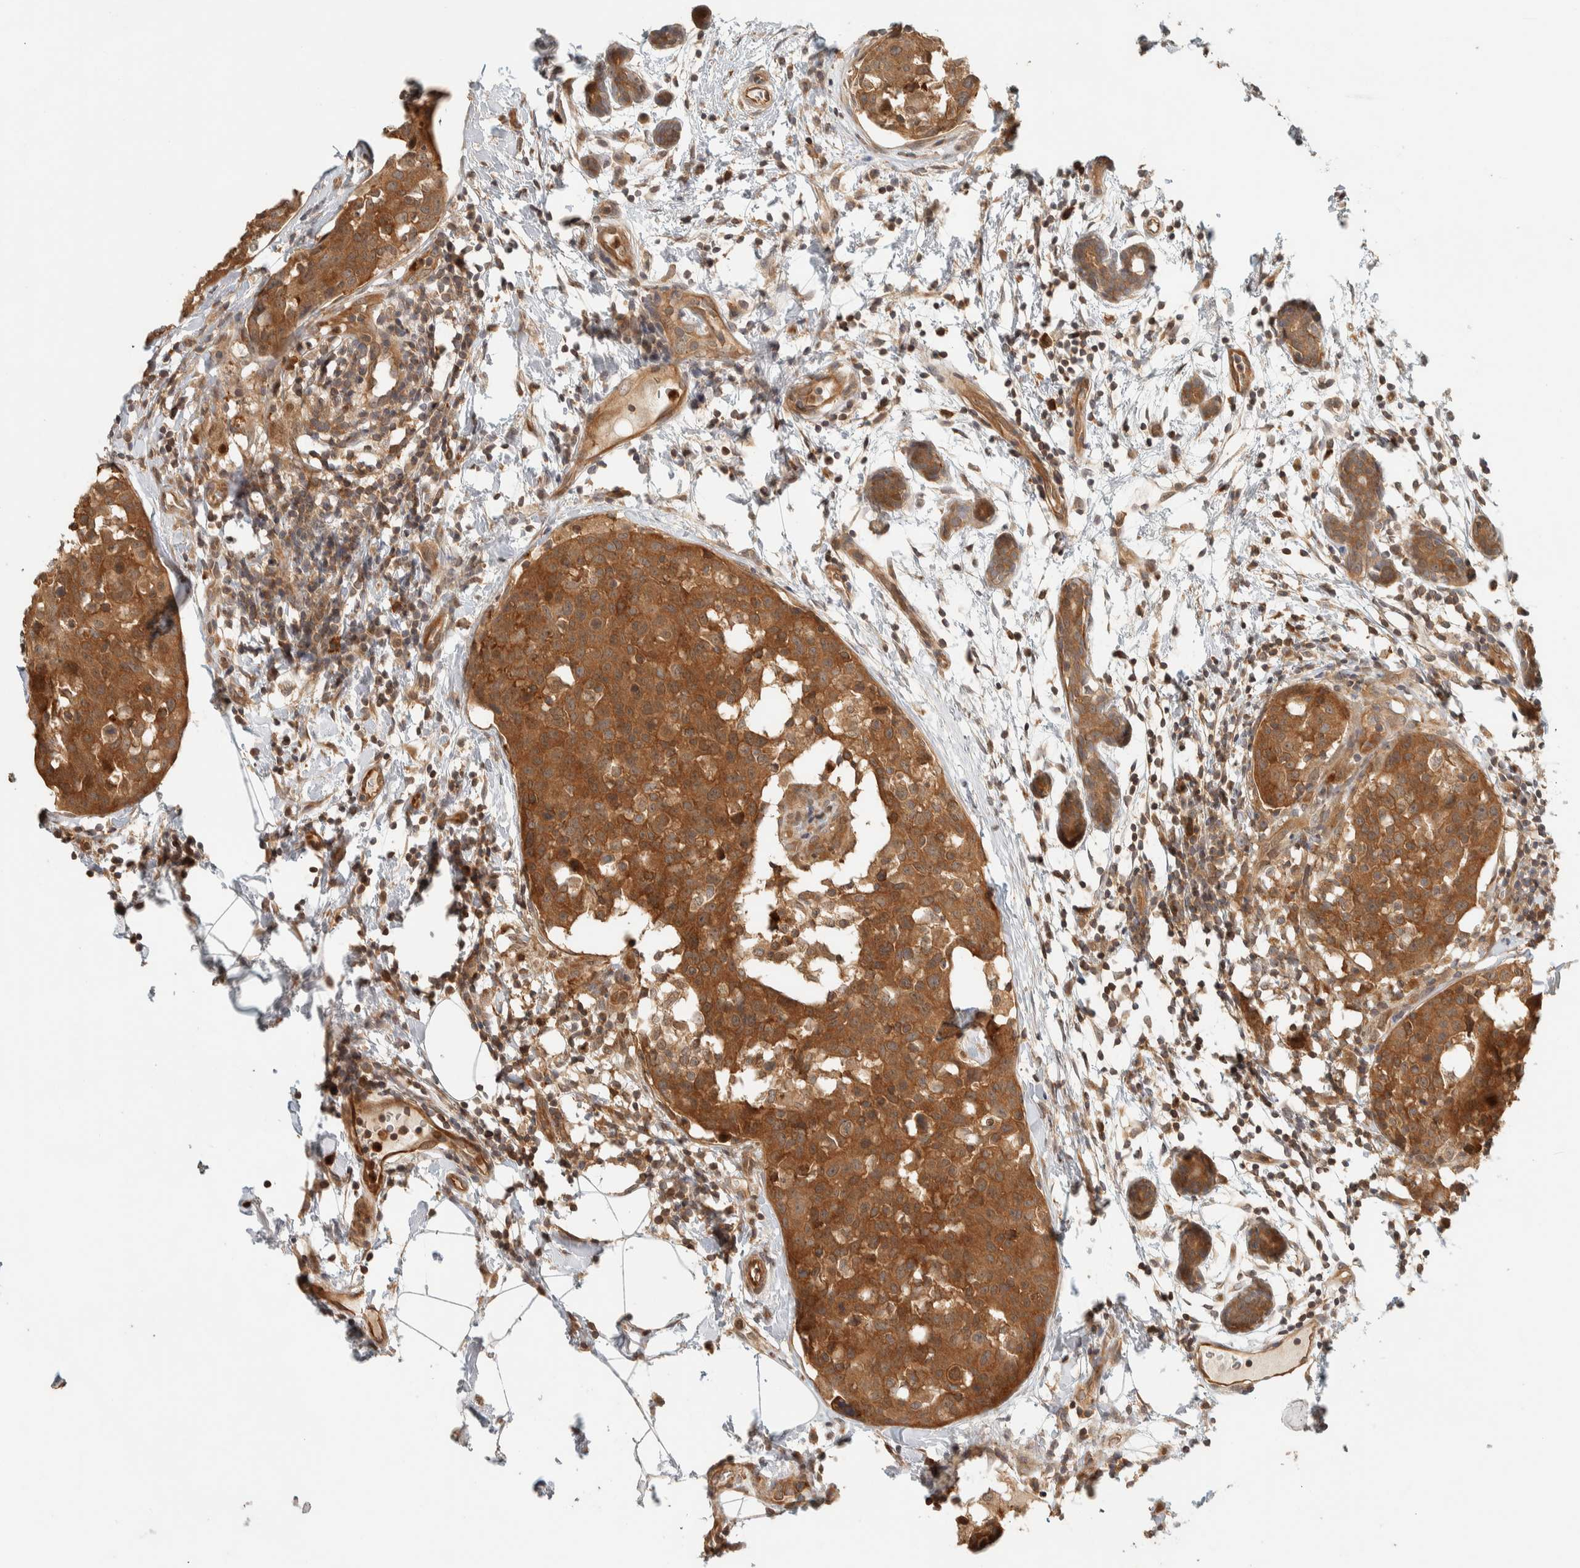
{"staining": {"intensity": "strong", "quantity": ">75%", "location": "cytoplasmic/membranous"}, "tissue": "breast cancer", "cell_type": "Tumor cells", "image_type": "cancer", "snomed": [{"axis": "morphology", "description": "Normal tissue, NOS"}, {"axis": "morphology", "description": "Duct carcinoma"}, {"axis": "topography", "description": "Breast"}], "caption": "Protein analysis of breast cancer tissue demonstrates strong cytoplasmic/membranous expression in approximately >75% of tumor cells. (DAB (3,3'-diaminobenzidine) IHC, brown staining for protein, blue staining for nuclei).", "gene": "ADSS2", "patient": {"sex": "female", "age": 37}}